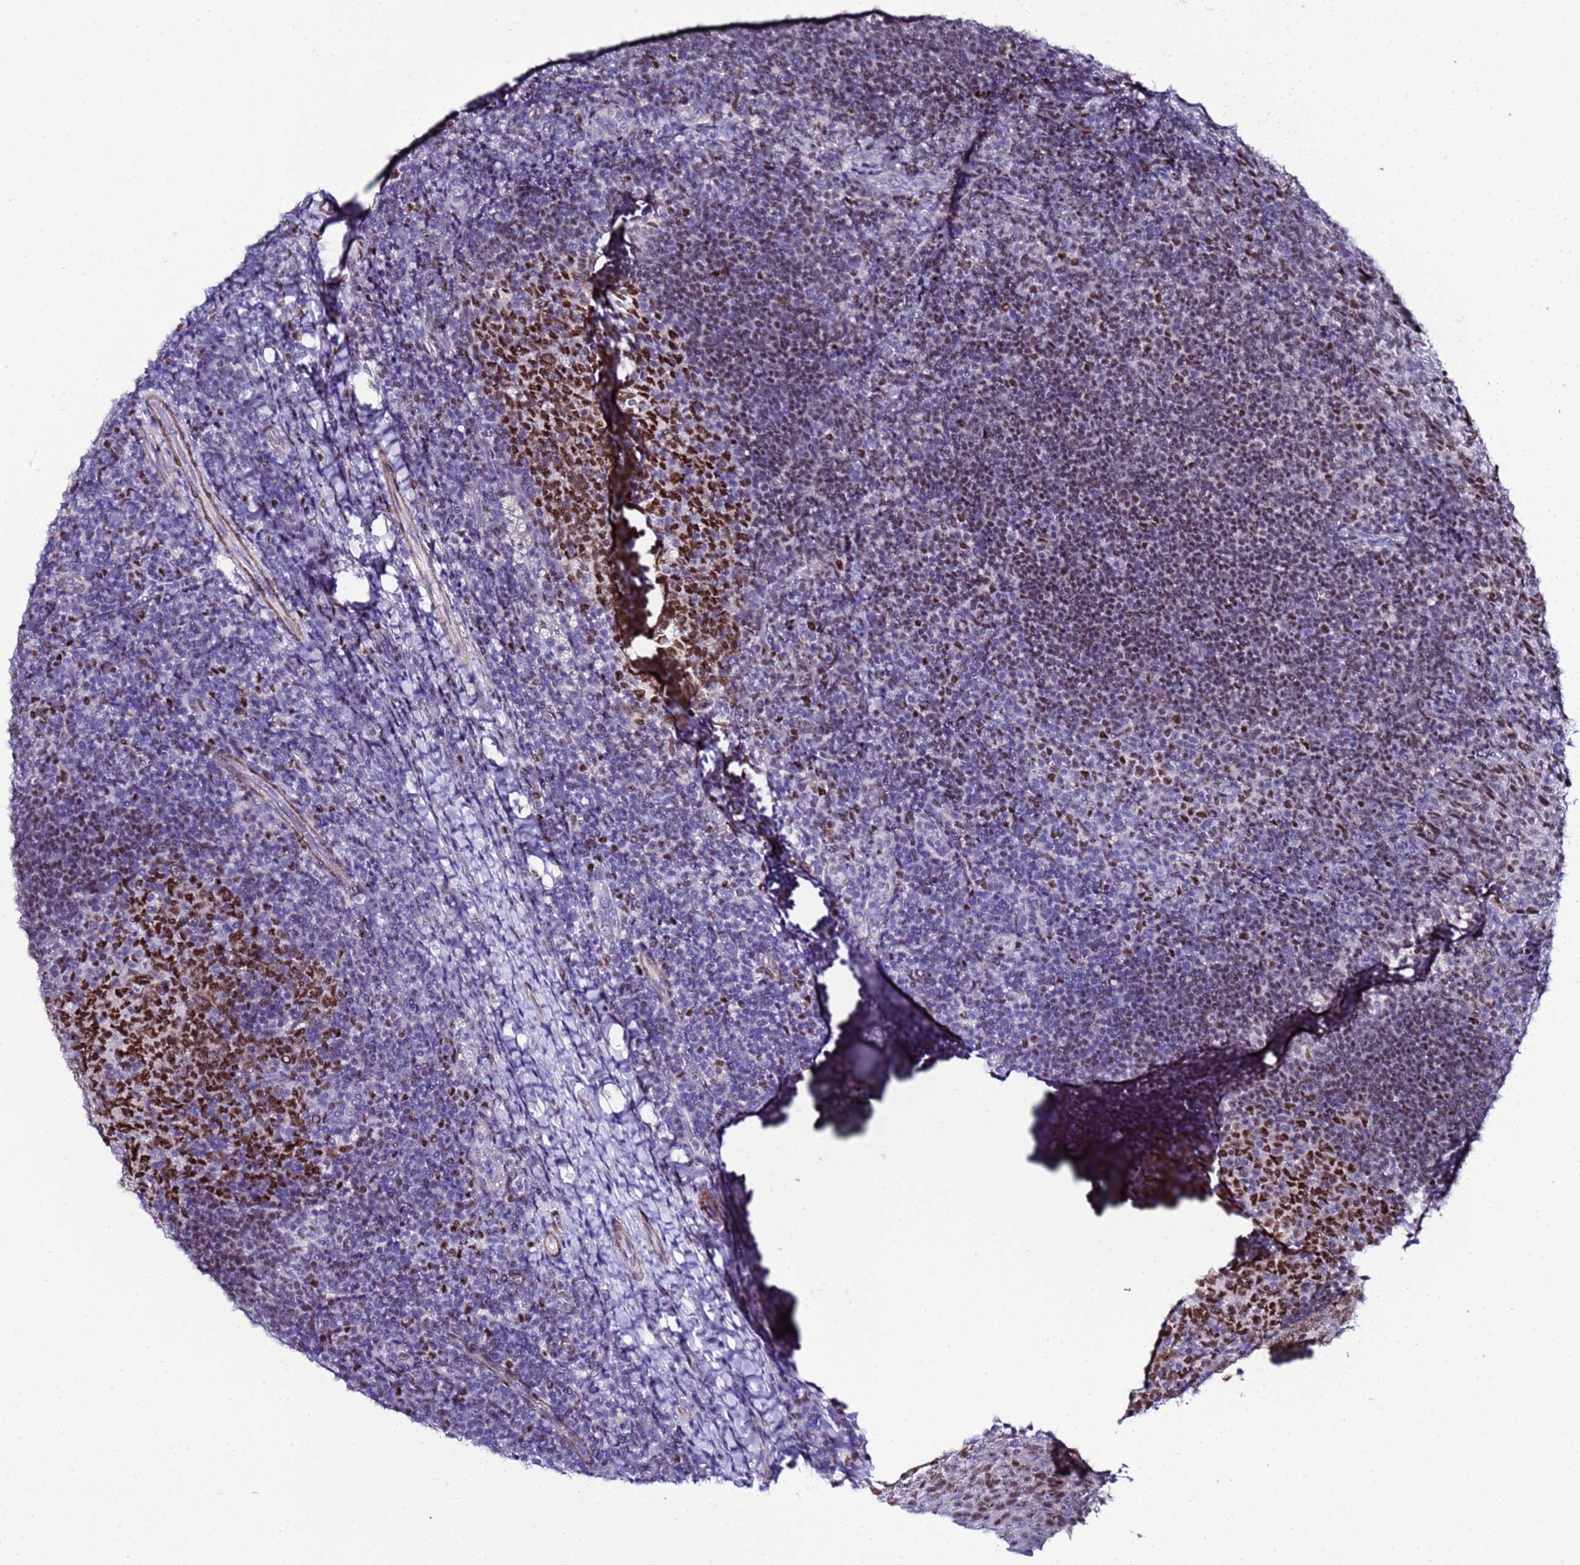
{"staining": {"intensity": "strong", "quantity": ">75%", "location": "nuclear"}, "tissue": "tonsil", "cell_type": "Germinal center cells", "image_type": "normal", "snomed": [{"axis": "morphology", "description": "Normal tissue, NOS"}, {"axis": "topography", "description": "Tonsil"}], "caption": "A brown stain labels strong nuclear expression of a protein in germinal center cells of unremarkable tonsil.", "gene": "BCL7A", "patient": {"sex": "female", "age": 10}}